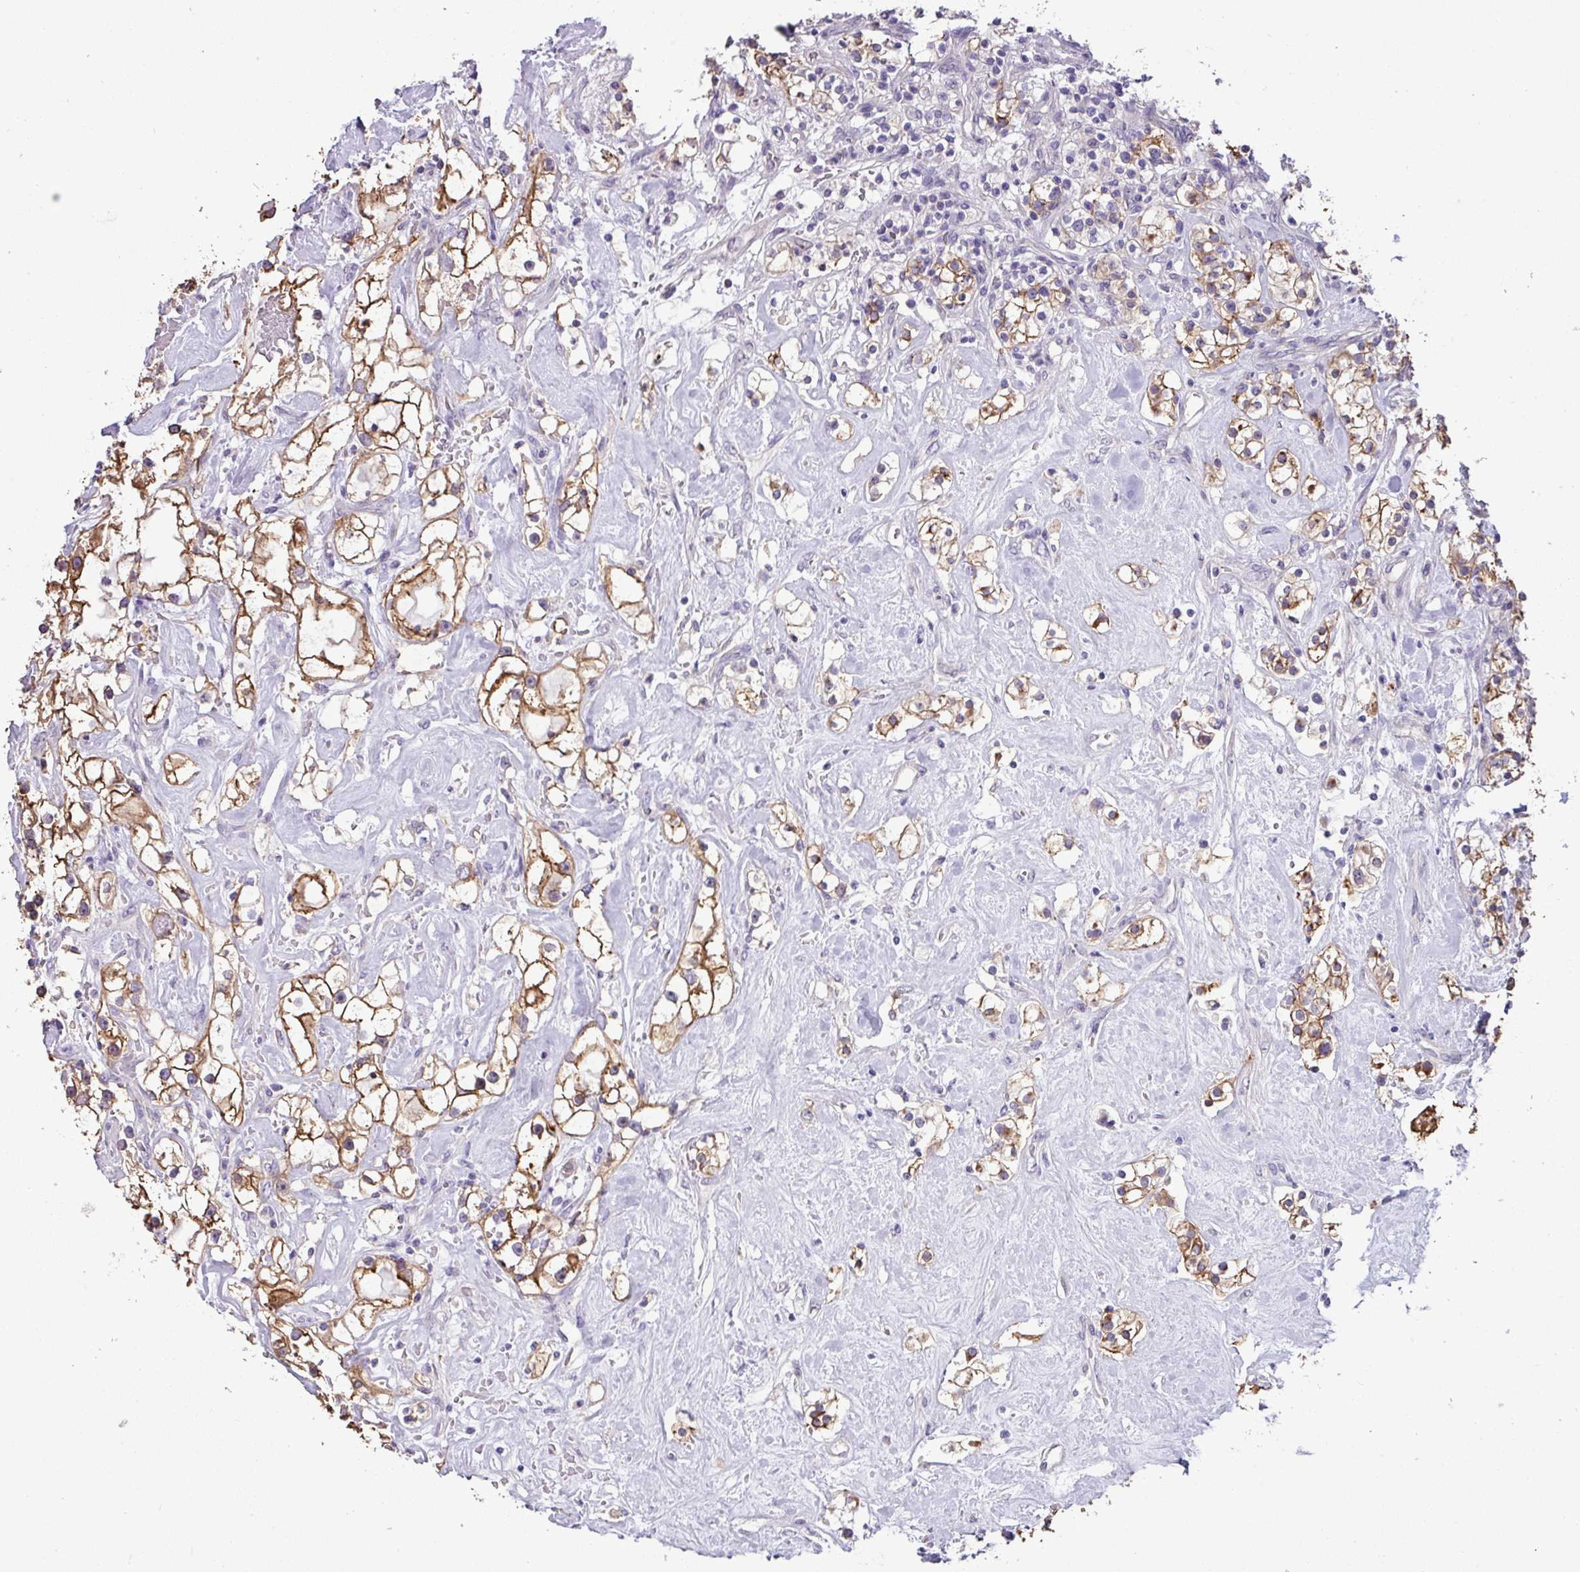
{"staining": {"intensity": "strong", "quantity": "25%-75%", "location": "cytoplasmic/membranous"}, "tissue": "renal cancer", "cell_type": "Tumor cells", "image_type": "cancer", "snomed": [{"axis": "morphology", "description": "Adenocarcinoma, NOS"}, {"axis": "topography", "description": "Kidney"}], "caption": "IHC (DAB) staining of renal adenocarcinoma shows strong cytoplasmic/membranous protein staining in about 25%-75% of tumor cells.", "gene": "PNLDC1", "patient": {"sex": "male", "age": 77}}